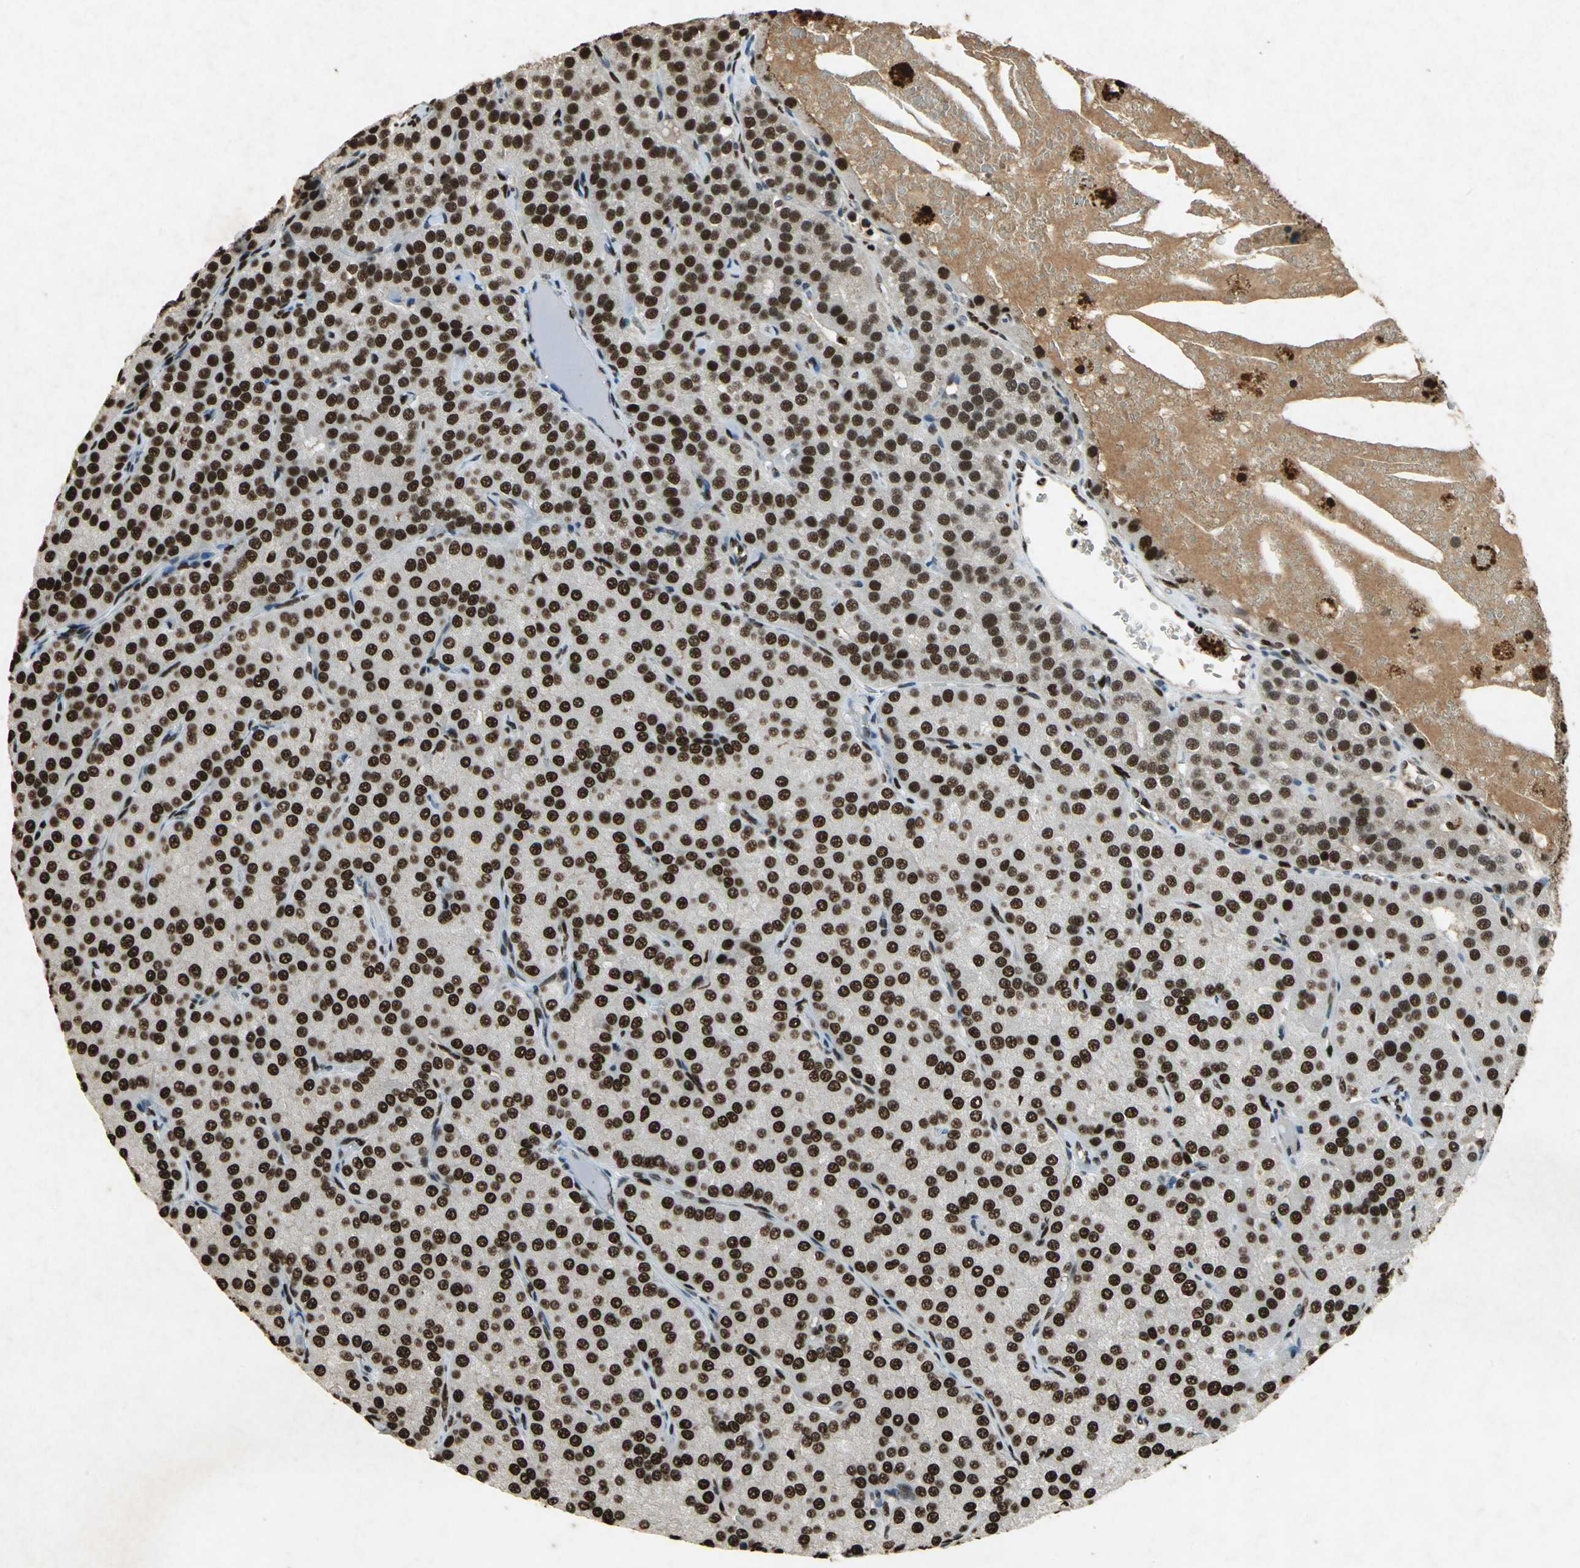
{"staining": {"intensity": "strong", "quantity": ">75%", "location": "nuclear"}, "tissue": "parathyroid gland", "cell_type": "Glandular cells", "image_type": "normal", "snomed": [{"axis": "morphology", "description": "Normal tissue, NOS"}, {"axis": "morphology", "description": "Adenoma, NOS"}, {"axis": "topography", "description": "Parathyroid gland"}], "caption": "Immunohistochemical staining of benign human parathyroid gland shows >75% levels of strong nuclear protein expression in about >75% of glandular cells. (Brightfield microscopy of DAB IHC at high magnification).", "gene": "ANP32A", "patient": {"sex": "female", "age": 86}}